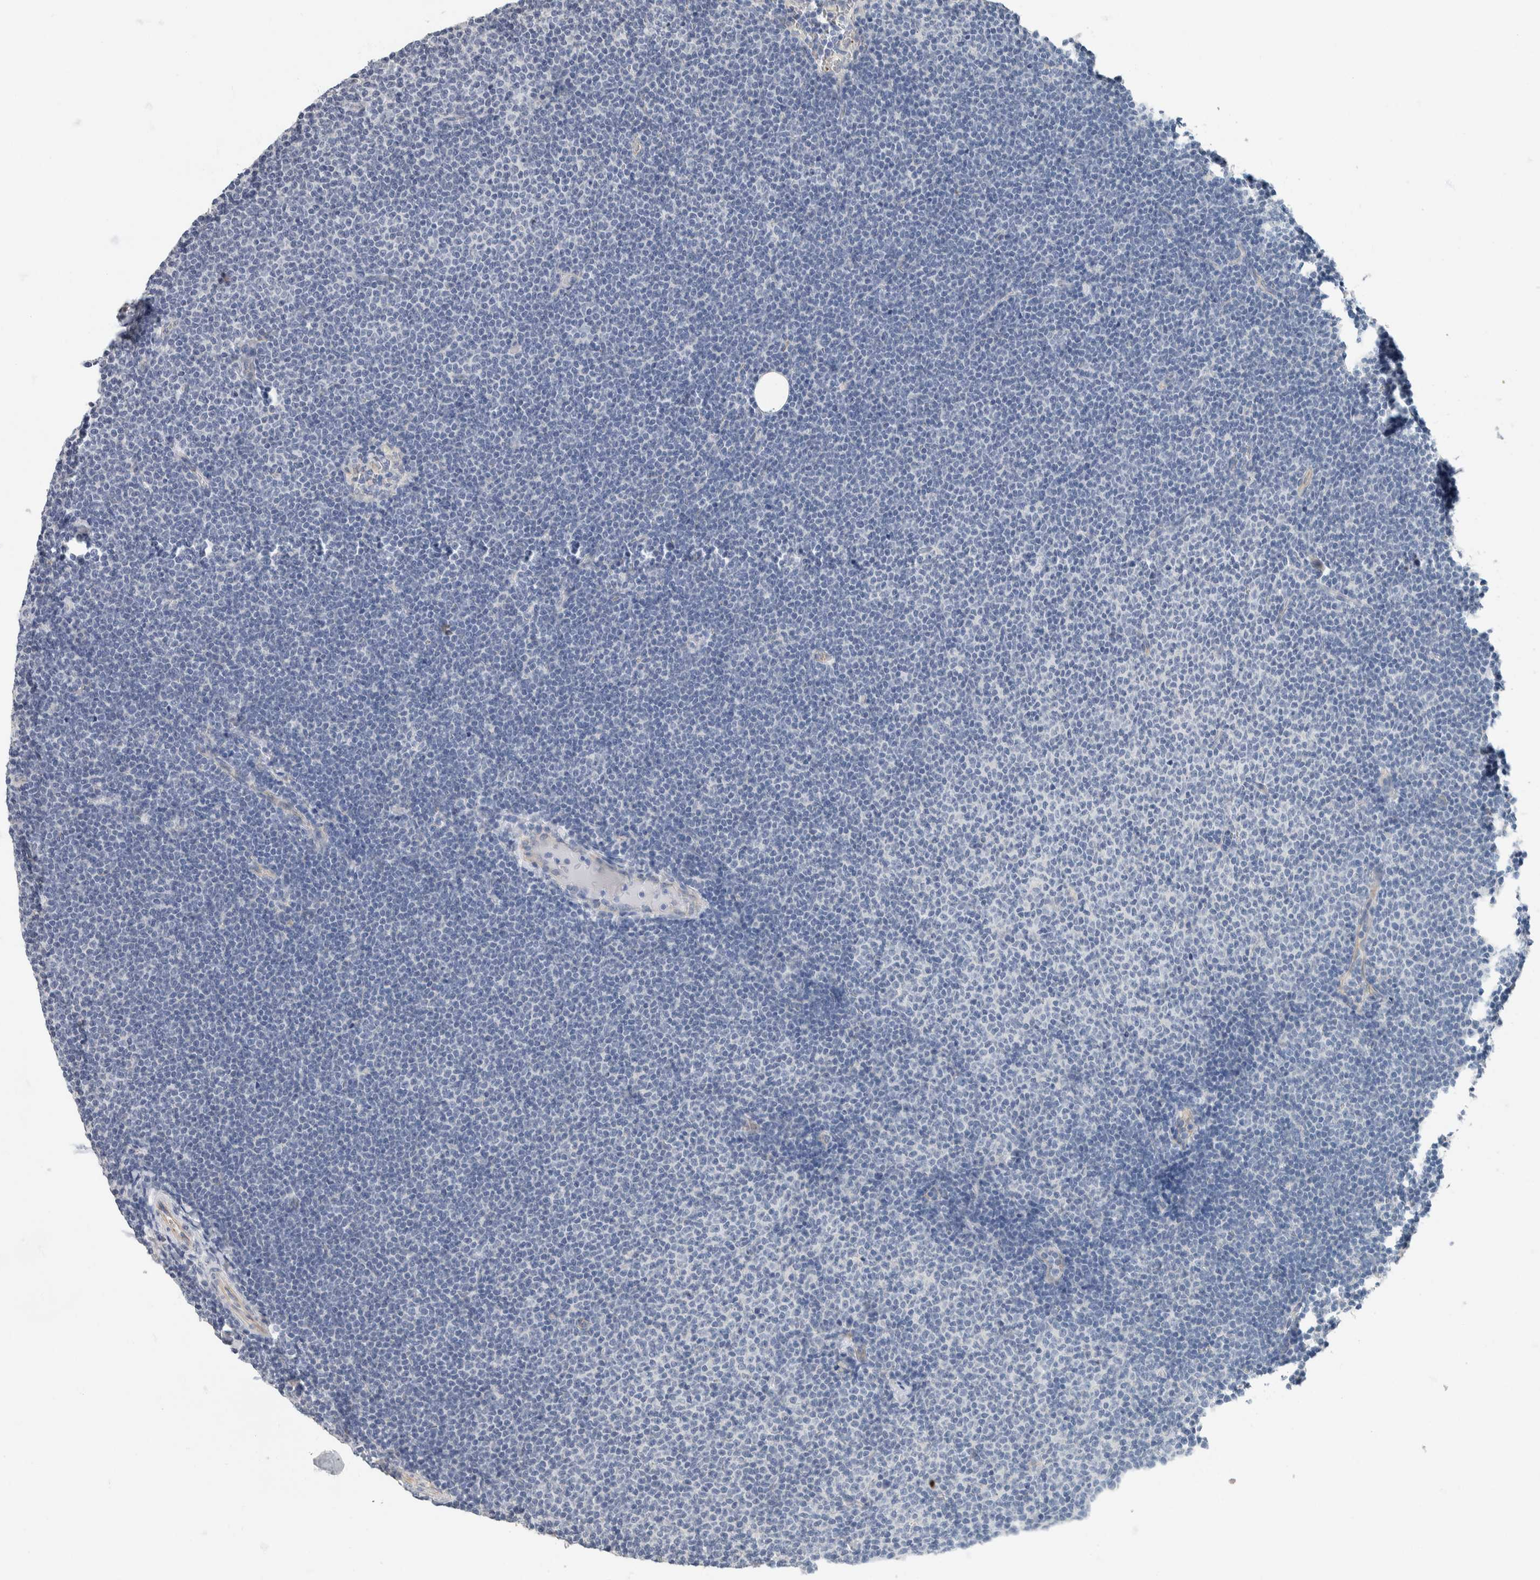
{"staining": {"intensity": "negative", "quantity": "none", "location": "none"}, "tissue": "lymphoma", "cell_type": "Tumor cells", "image_type": "cancer", "snomed": [{"axis": "morphology", "description": "Malignant lymphoma, non-Hodgkin's type, Low grade"}, {"axis": "topography", "description": "Lymph node"}], "caption": "Protein analysis of lymphoma shows no significant expression in tumor cells.", "gene": "NEFM", "patient": {"sex": "female", "age": 53}}